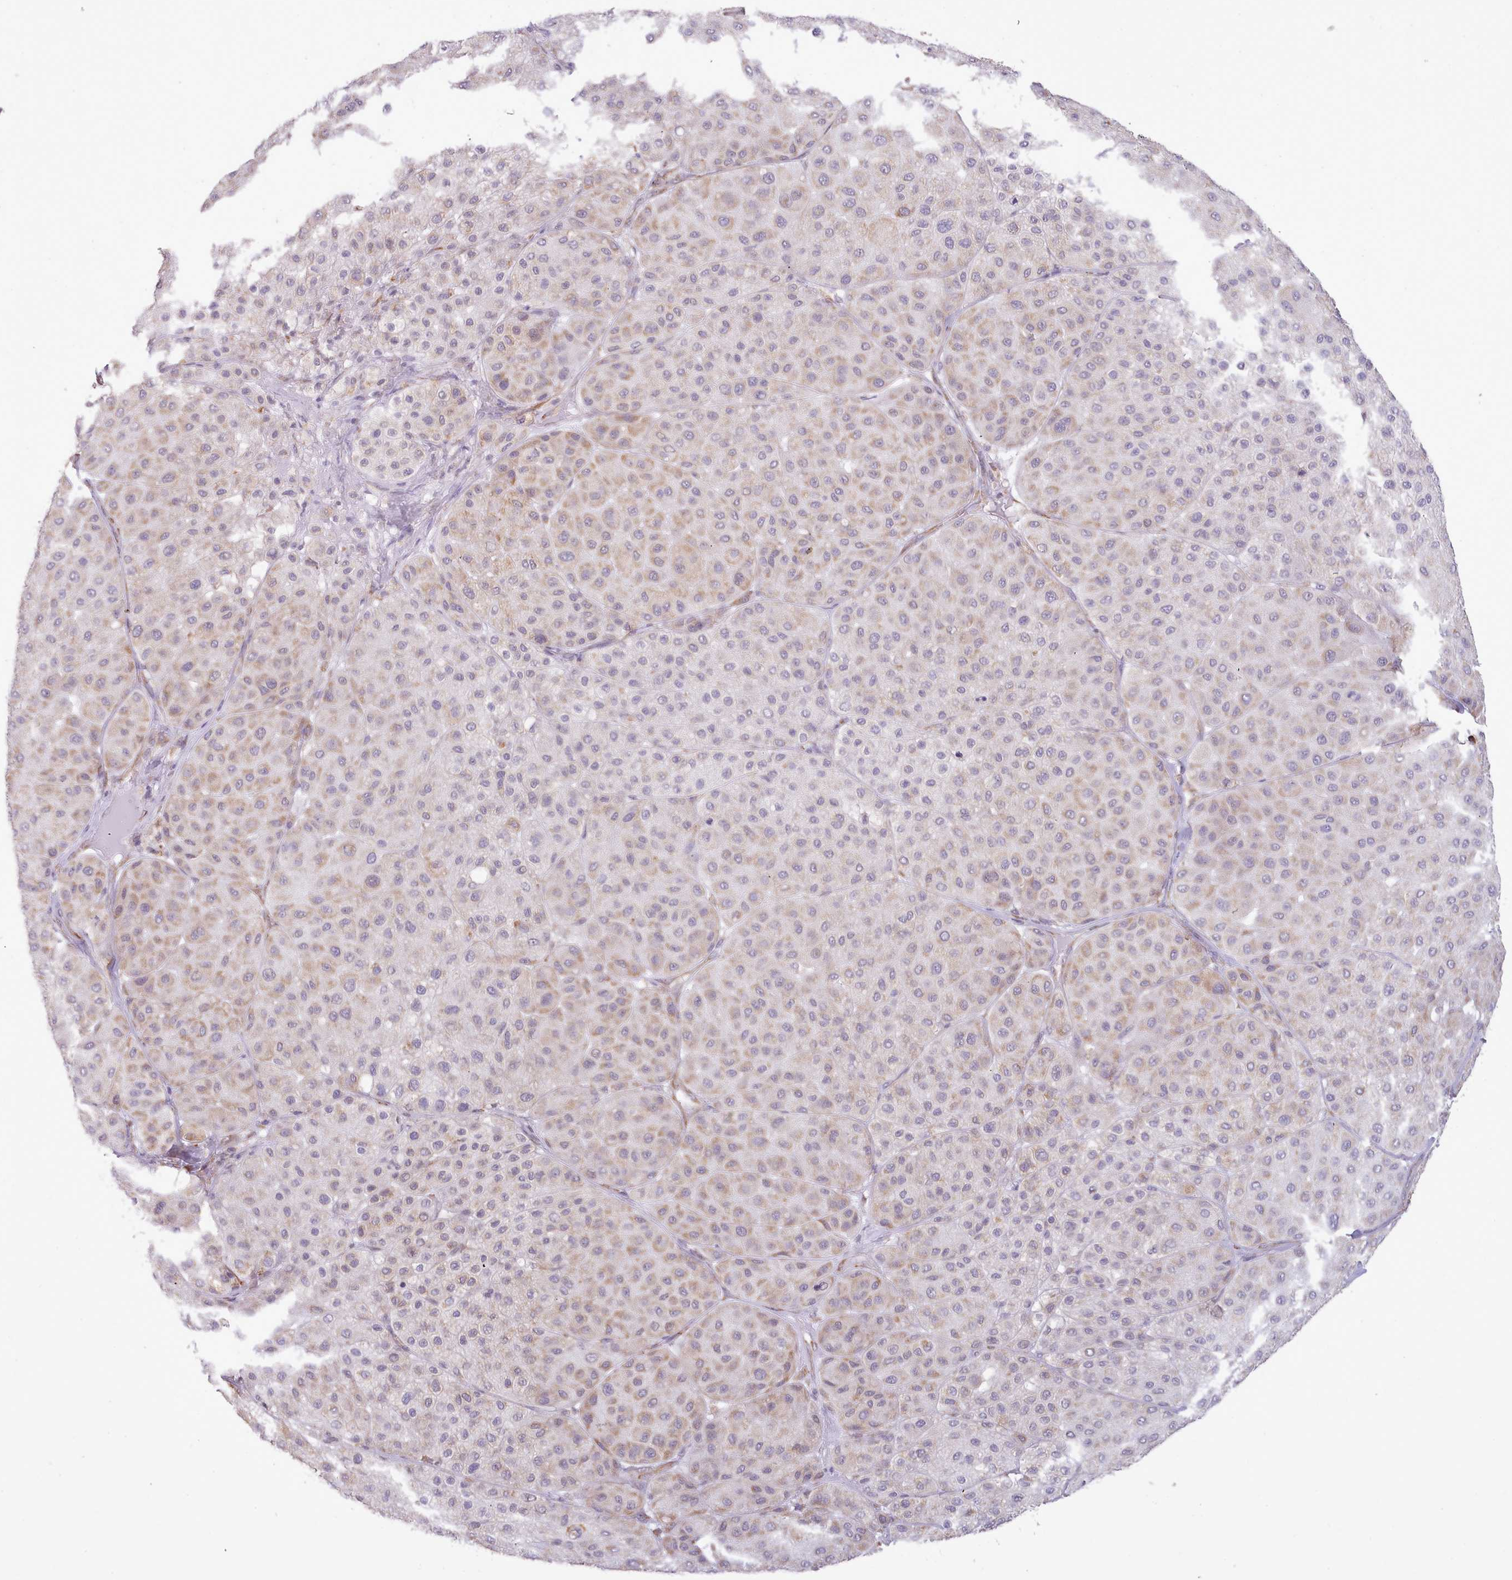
{"staining": {"intensity": "moderate", "quantity": "25%-75%", "location": "cytoplasmic/membranous"}, "tissue": "melanoma", "cell_type": "Tumor cells", "image_type": "cancer", "snomed": [{"axis": "morphology", "description": "Malignant melanoma, Metastatic site"}, {"axis": "topography", "description": "Smooth muscle"}], "caption": "High-magnification brightfield microscopy of melanoma stained with DAB (brown) and counterstained with hematoxylin (blue). tumor cells exhibit moderate cytoplasmic/membranous expression is present in about25%-75% of cells.", "gene": "SEC61B", "patient": {"sex": "male", "age": 41}}